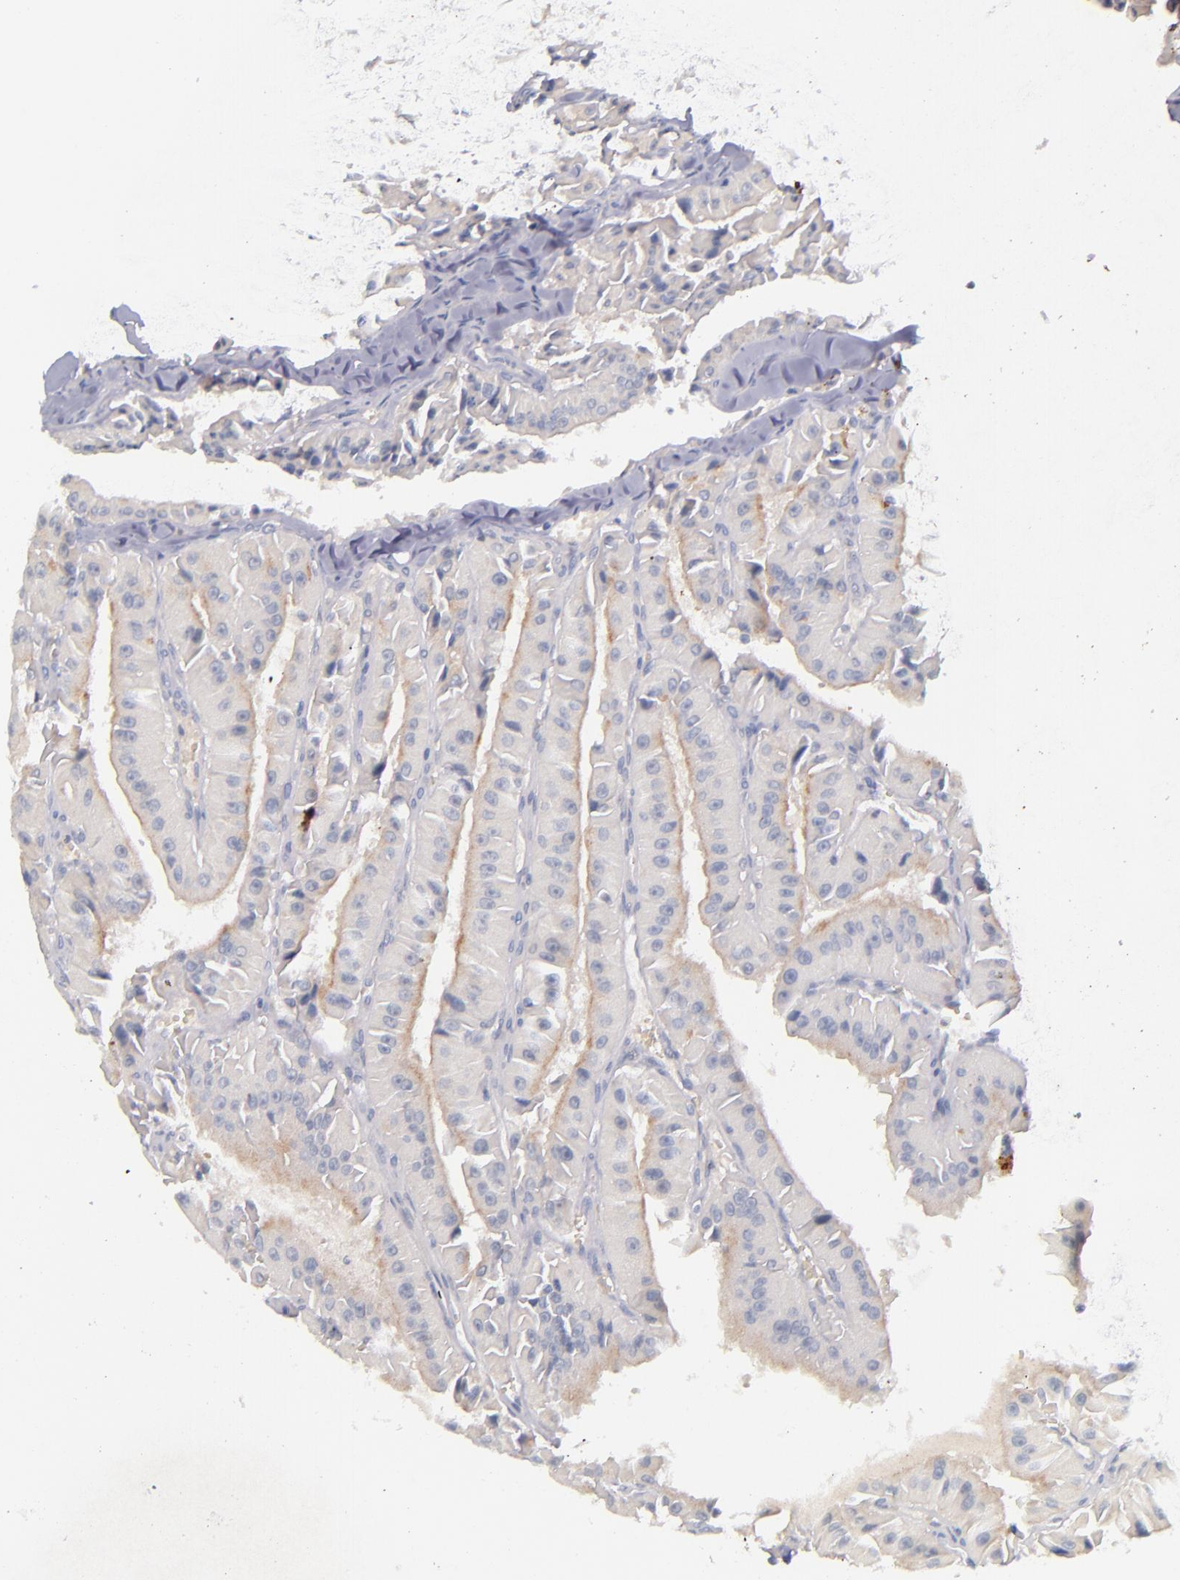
{"staining": {"intensity": "weak", "quantity": "25%-75%", "location": "cytoplasmic/membranous"}, "tissue": "thyroid cancer", "cell_type": "Tumor cells", "image_type": "cancer", "snomed": [{"axis": "morphology", "description": "Carcinoma, NOS"}, {"axis": "topography", "description": "Thyroid gland"}], "caption": "Human thyroid carcinoma stained with a protein marker displays weak staining in tumor cells.", "gene": "TSC2", "patient": {"sex": "male", "age": 76}}